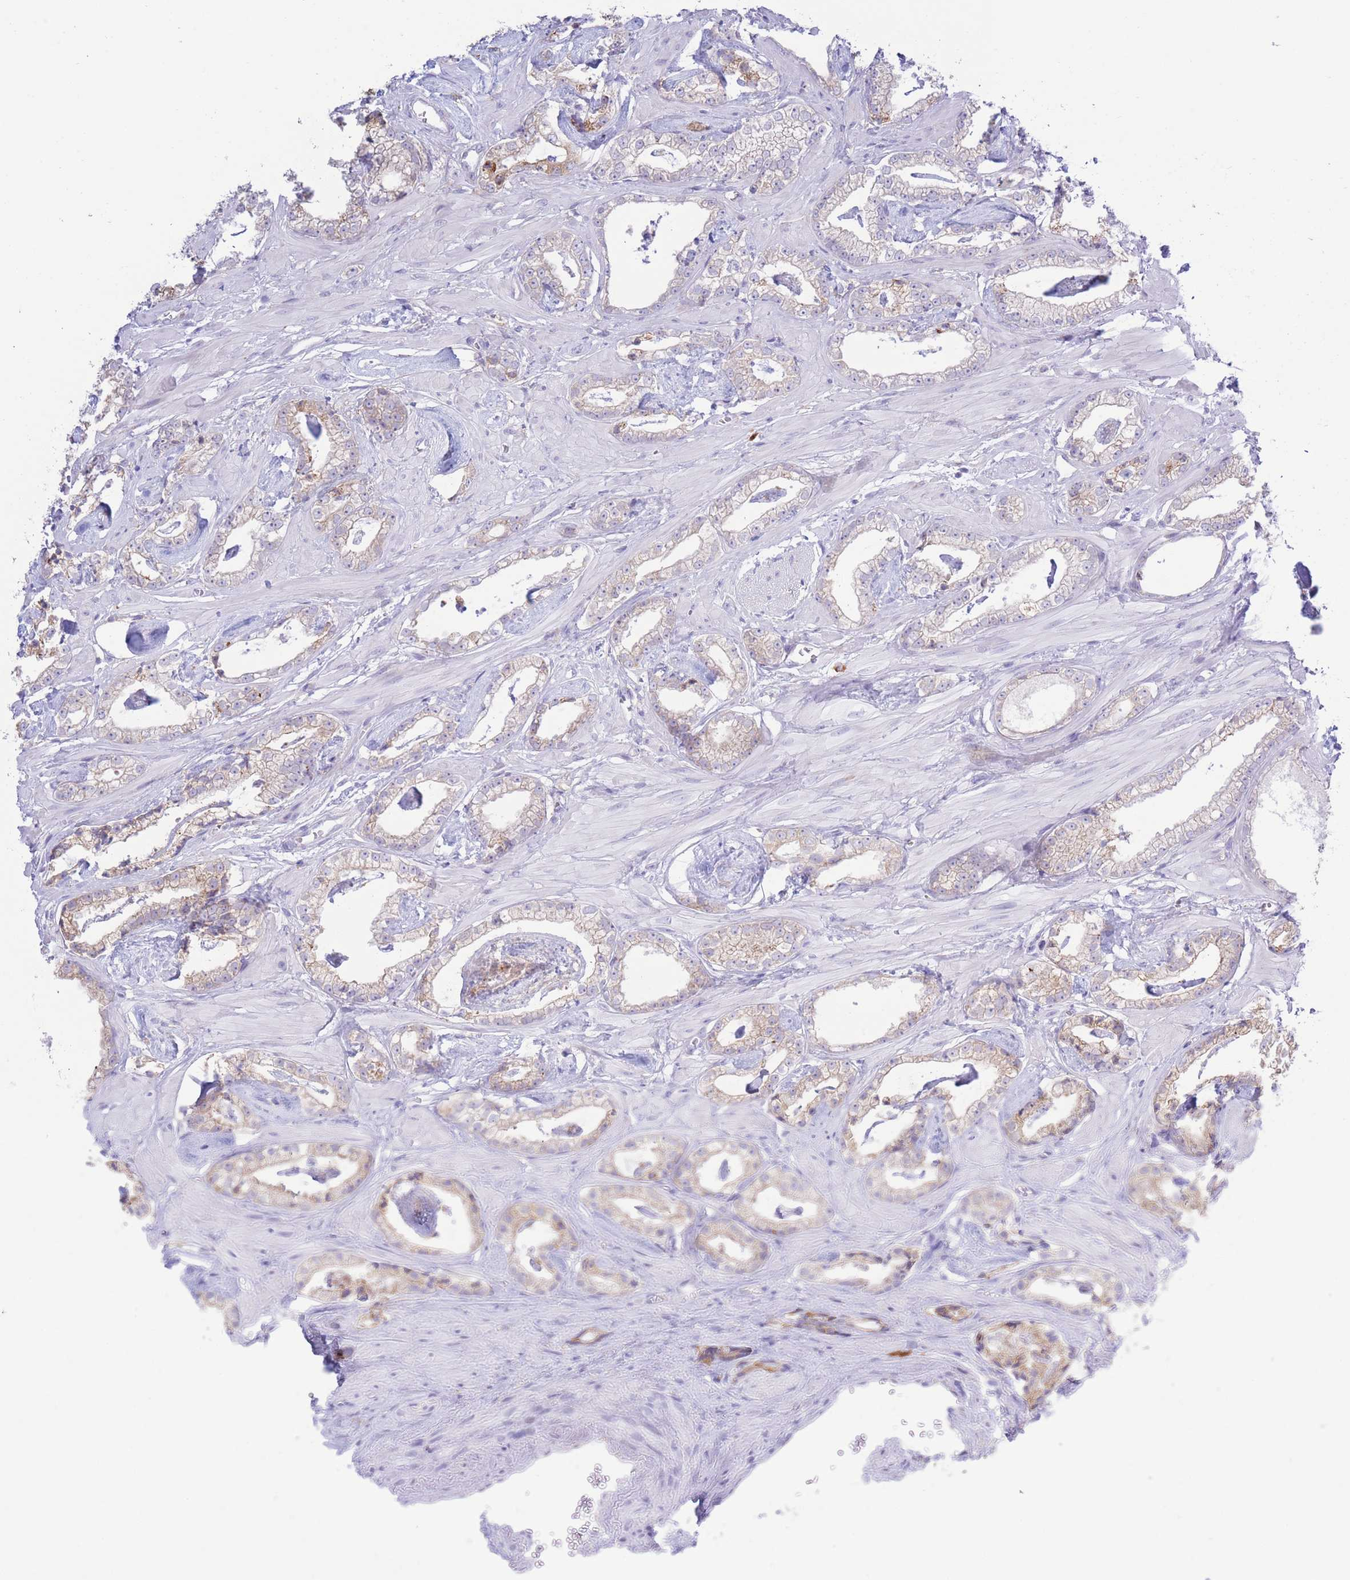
{"staining": {"intensity": "weak", "quantity": "25%-75%", "location": "cytoplasmic/membranous"}, "tissue": "prostate cancer", "cell_type": "Tumor cells", "image_type": "cancer", "snomed": [{"axis": "morphology", "description": "Adenocarcinoma, Low grade"}, {"axis": "topography", "description": "Prostate"}], "caption": "Protein expression analysis of low-grade adenocarcinoma (prostate) reveals weak cytoplasmic/membranous expression in approximately 25%-75% of tumor cells.", "gene": "MYDGF", "patient": {"sex": "male", "age": 60}}